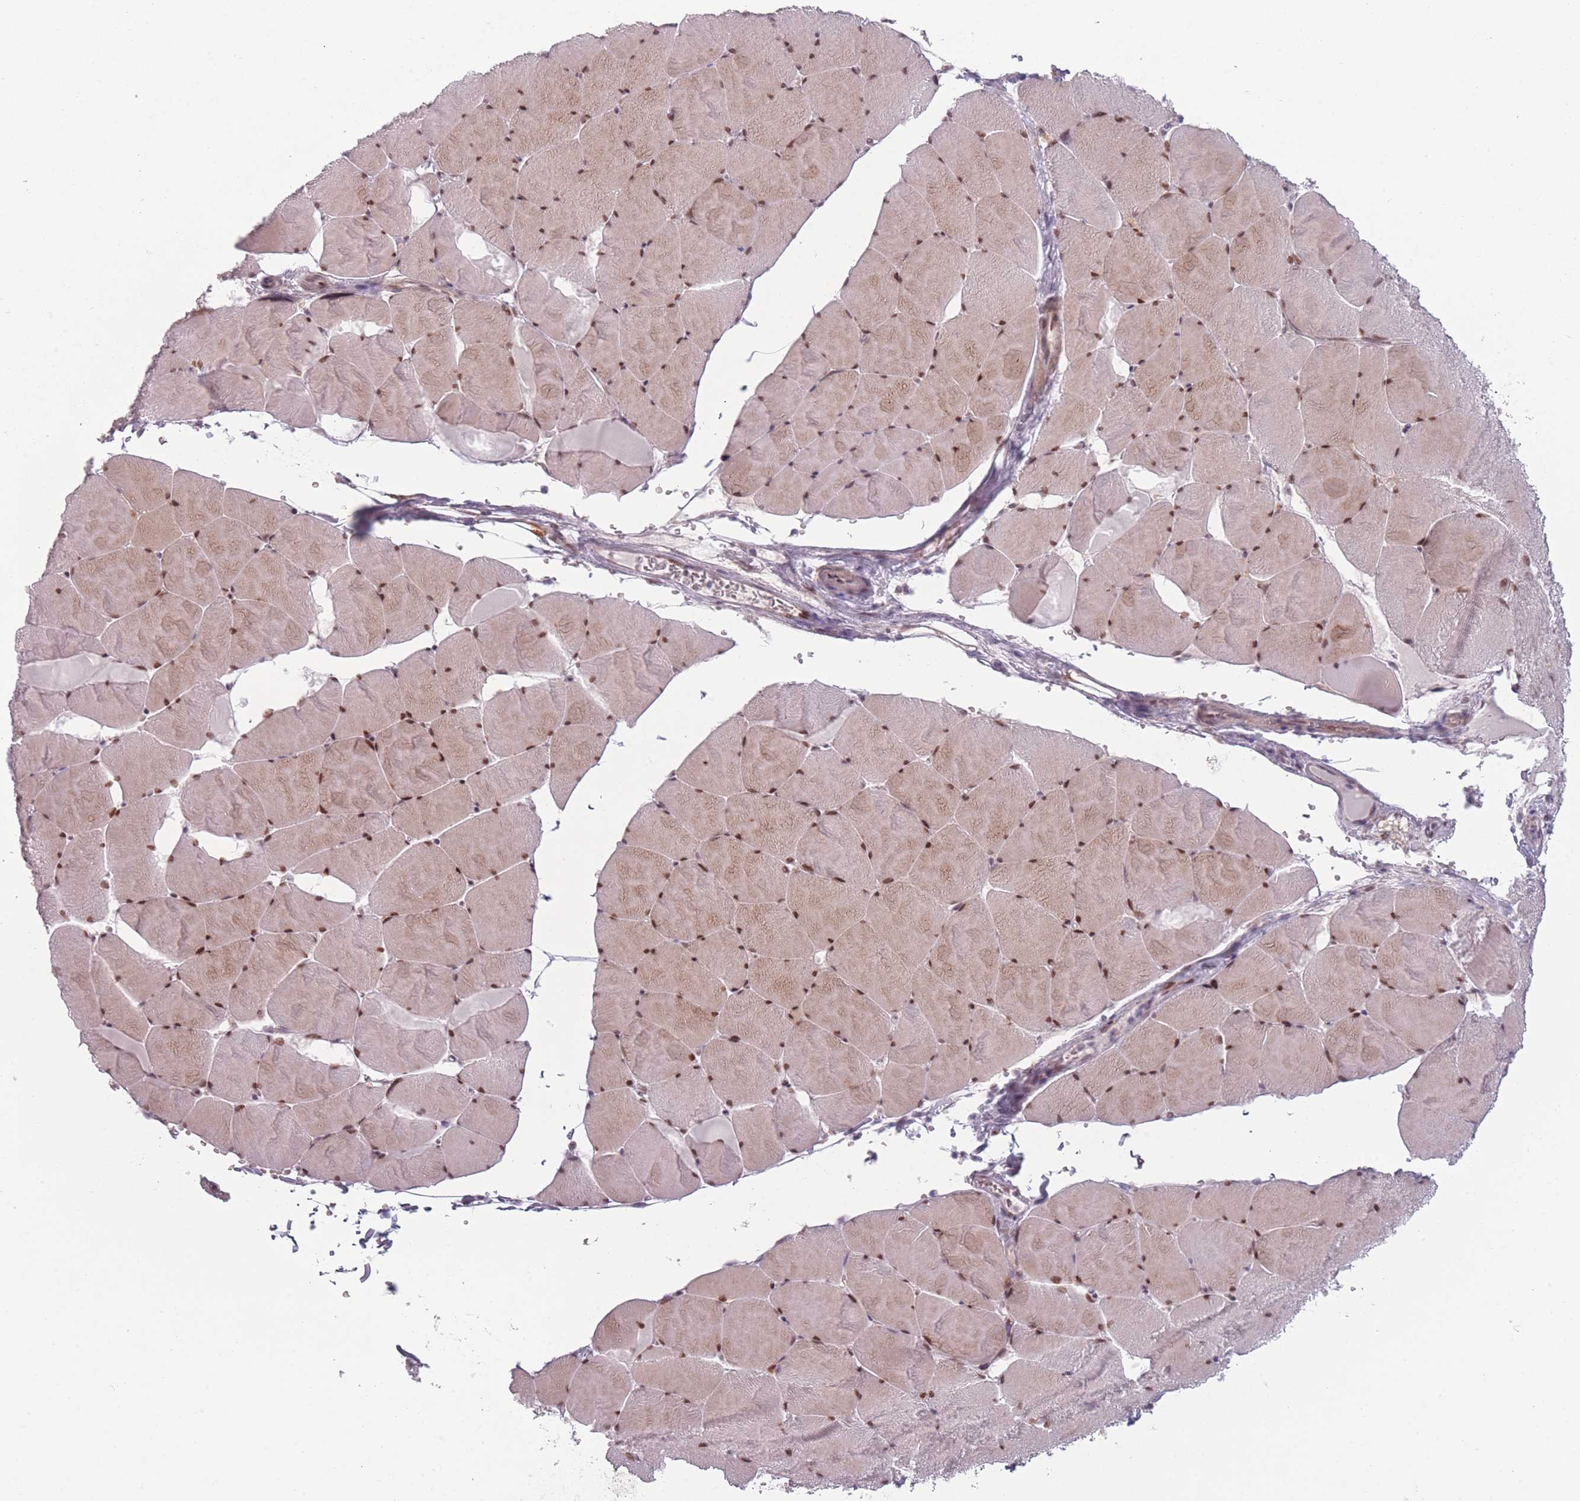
{"staining": {"intensity": "moderate", "quantity": ">75%", "location": "cytoplasmic/membranous,nuclear"}, "tissue": "skeletal muscle", "cell_type": "Myocytes", "image_type": "normal", "snomed": [{"axis": "morphology", "description": "Normal tissue, NOS"}, {"axis": "topography", "description": "Skeletal muscle"}, {"axis": "topography", "description": "Head-Neck"}], "caption": "A medium amount of moderate cytoplasmic/membranous,nuclear staining is appreciated in approximately >75% of myocytes in benign skeletal muscle.", "gene": "OR10C1", "patient": {"sex": "male", "age": 66}}